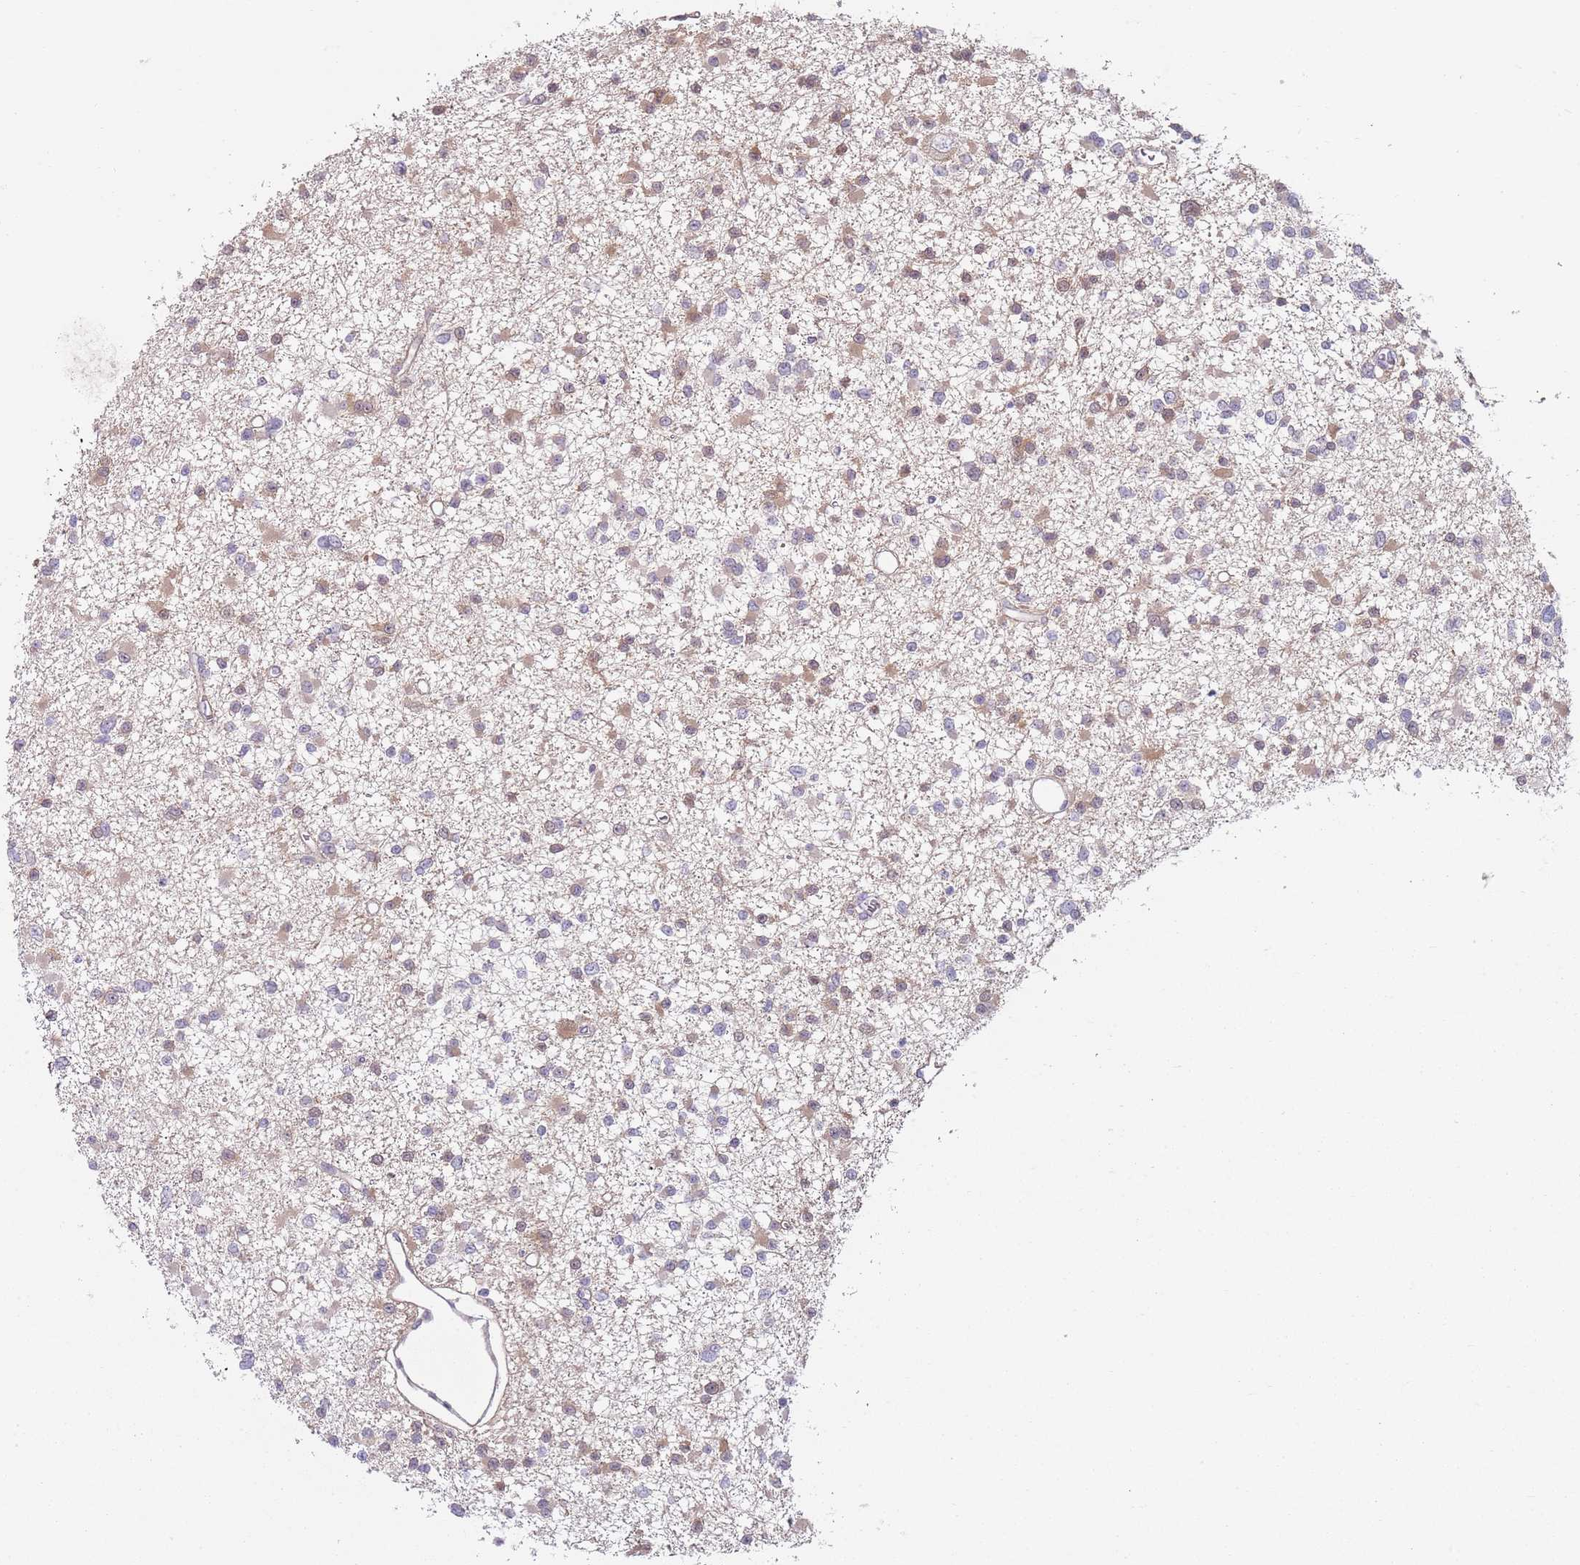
{"staining": {"intensity": "weak", "quantity": ">75%", "location": "cytoplasmic/membranous"}, "tissue": "glioma", "cell_type": "Tumor cells", "image_type": "cancer", "snomed": [{"axis": "morphology", "description": "Glioma, malignant, Low grade"}, {"axis": "topography", "description": "Brain"}], "caption": "Weak cytoplasmic/membranous staining for a protein is appreciated in approximately >75% of tumor cells of low-grade glioma (malignant) using IHC.", "gene": "SLC26A6", "patient": {"sex": "female", "age": 22}}